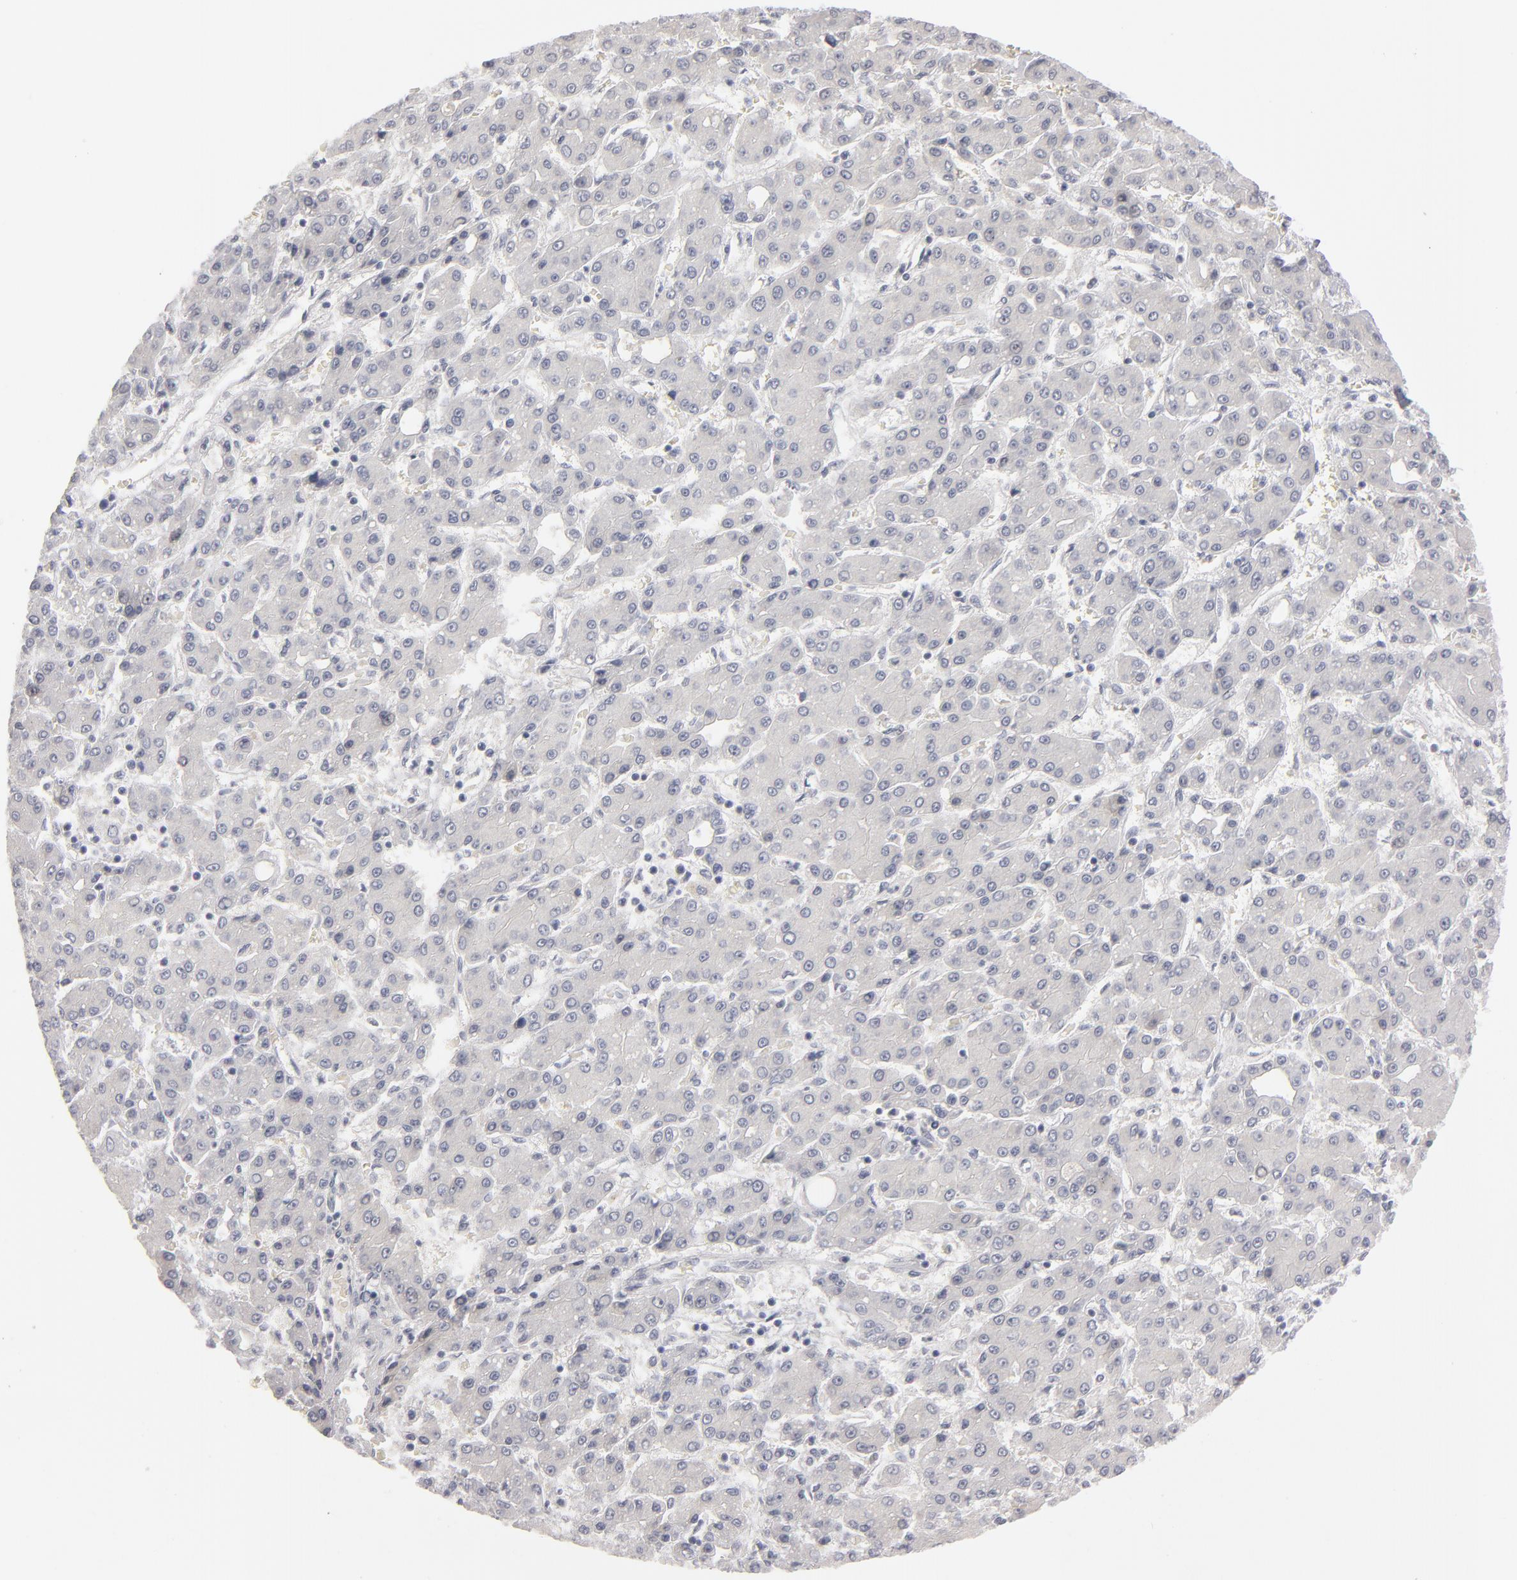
{"staining": {"intensity": "negative", "quantity": "none", "location": "none"}, "tissue": "liver cancer", "cell_type": "Tumor cells", "image_type": "cancer", "snomed": [{"axis": "morphology", "description": "Carcinoma, Hepatocellular, NOS"}, {"axis": "topography", "description": "Liver"}], "caption": "A high-resolution photomicrograph shows IHC staining of liver cancer, which reveals no significant staining in tumor cells.", "gene": "KIAA1210", "patient": {"sex": "male", "age": 69}}